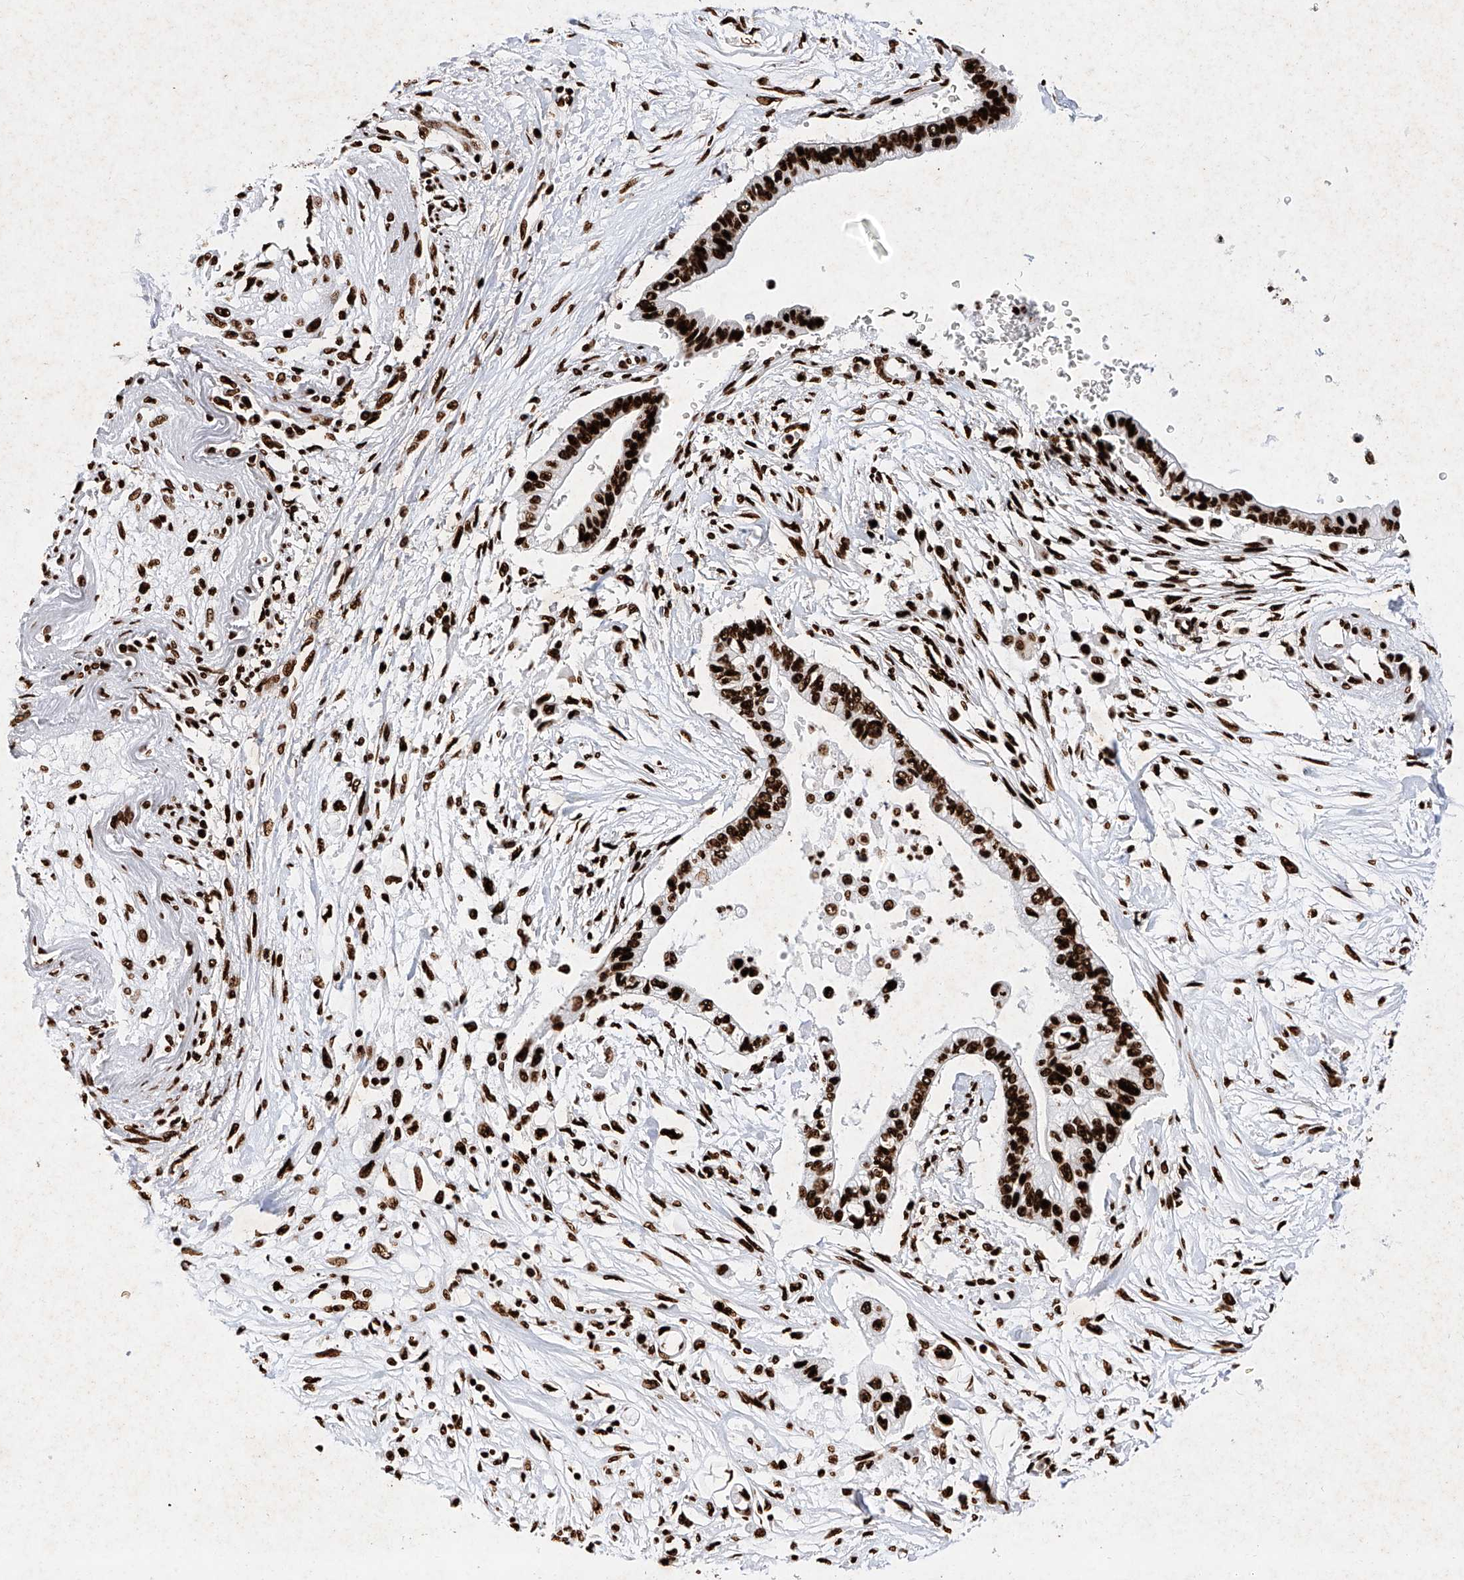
{"staining": {"intensity": "strong", "quantity": ">75%", "location": "nuclear"}, "tissue": "pancreatic cancer", "cell_type": "Tumor cells", "image_type": "cancer", "snomed": [{"axis": "morphology", "description": "Adenocarcinoma, NOS"}, {"axis": "topography", "description": "Pancreas"}], "caption": "This micrograph exhibits immunohistochemistry staining of adenocarcinoma (pancreatic), with high strong nuclear expression in approximately >75% of tumor cells.", "gene": "SRSF6", "patient": {"sex": "female", "age": 77}}